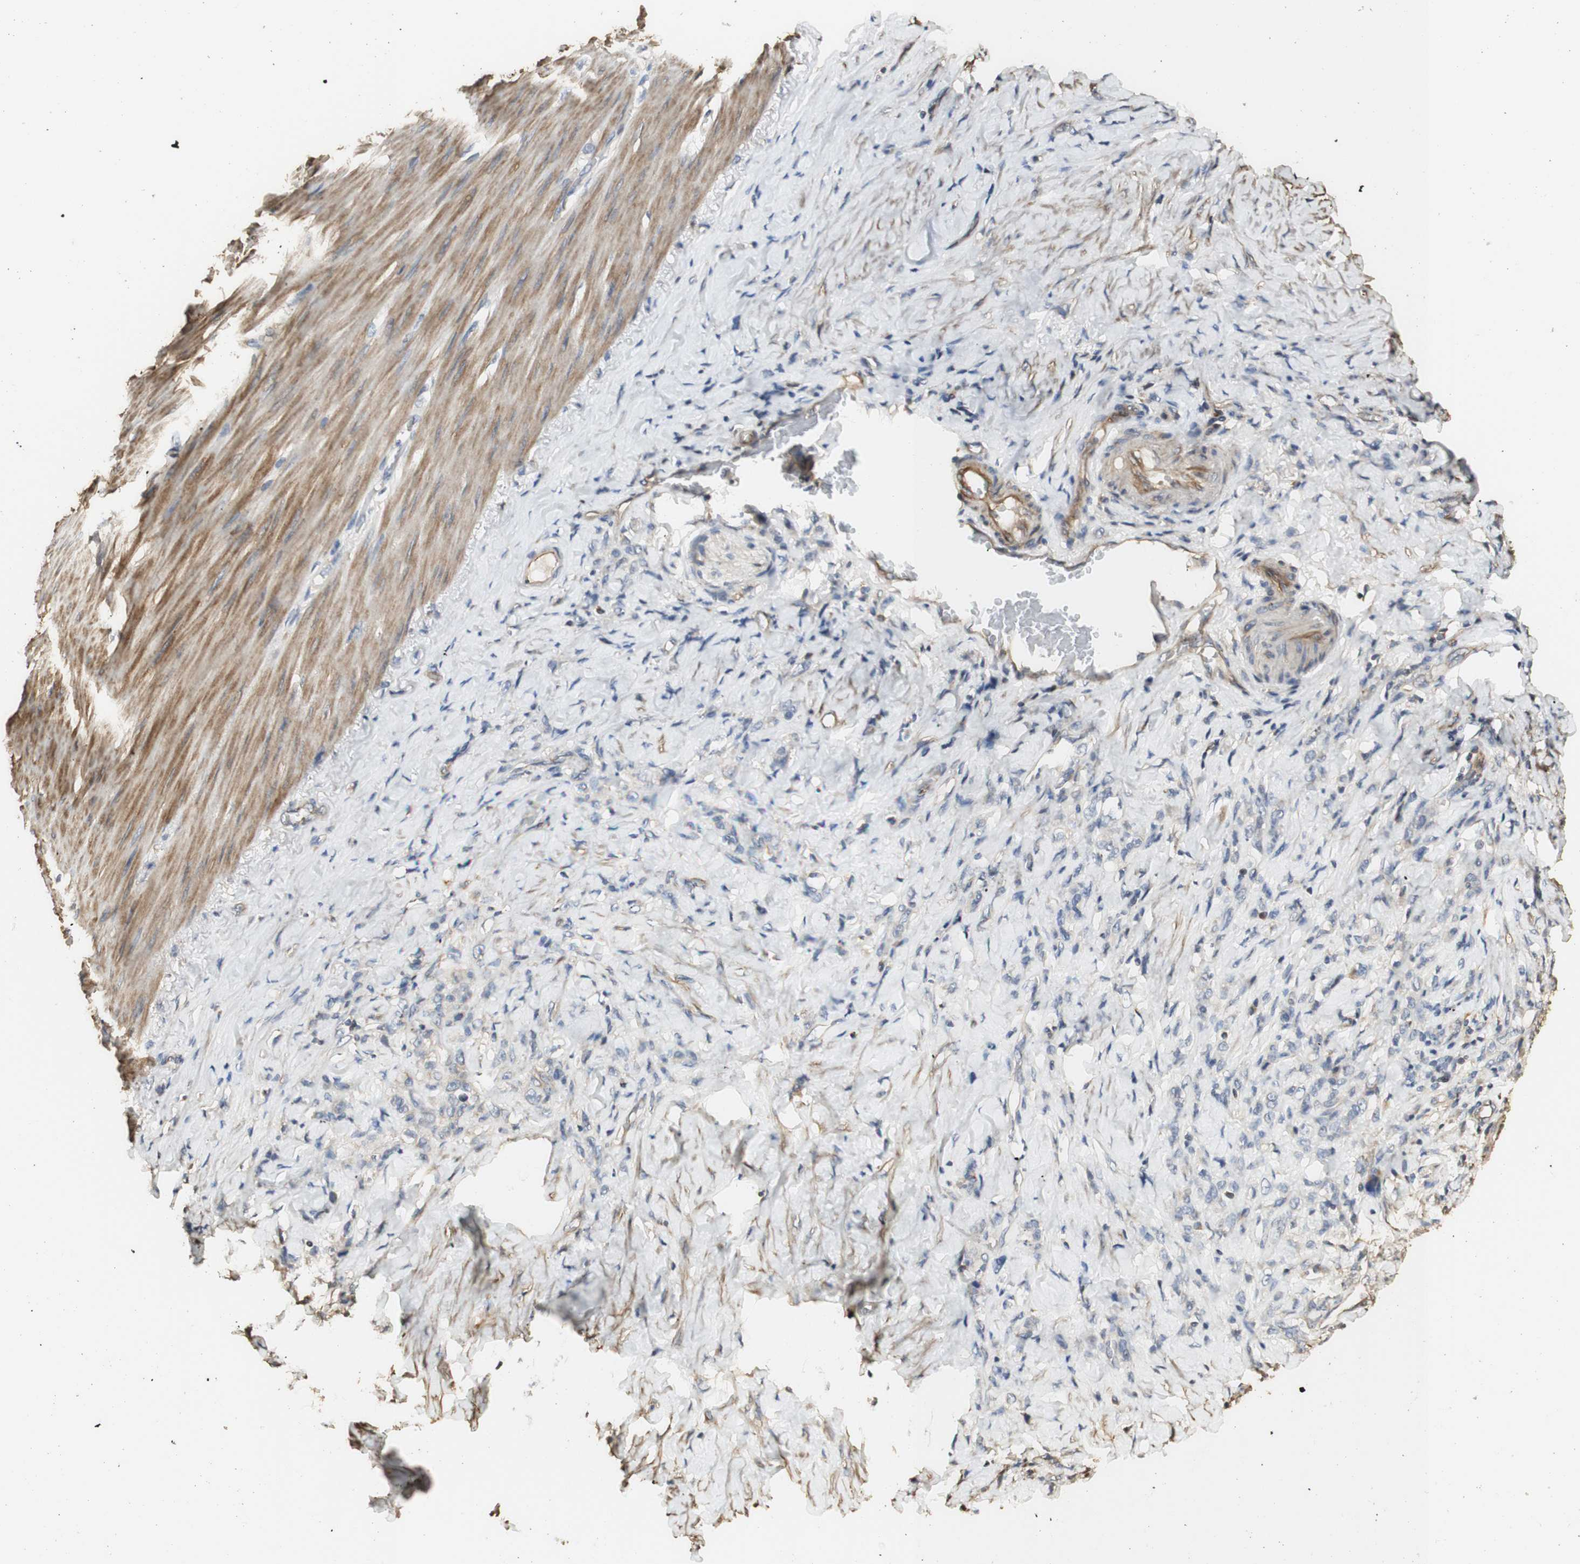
{"staining": {"intensity": "weak", "quantity": "<25%", "location": "cytoplasmic/membranous"}, "tissue": "stomach cancer", "cell_type": "Tumor cells", "image_type": "cancer", "snomed": [{"axis": "morphology", "description": "Adenocarcinoma, NOS"}, {"axis": "topography", "description": "Stomach"}], "caption": "Stomach cancer was stained to show a protein in brown. There is no significant positivity in tumor cells.", "gene": "AGER", "patient": {"sex": "male", "age": 82}}